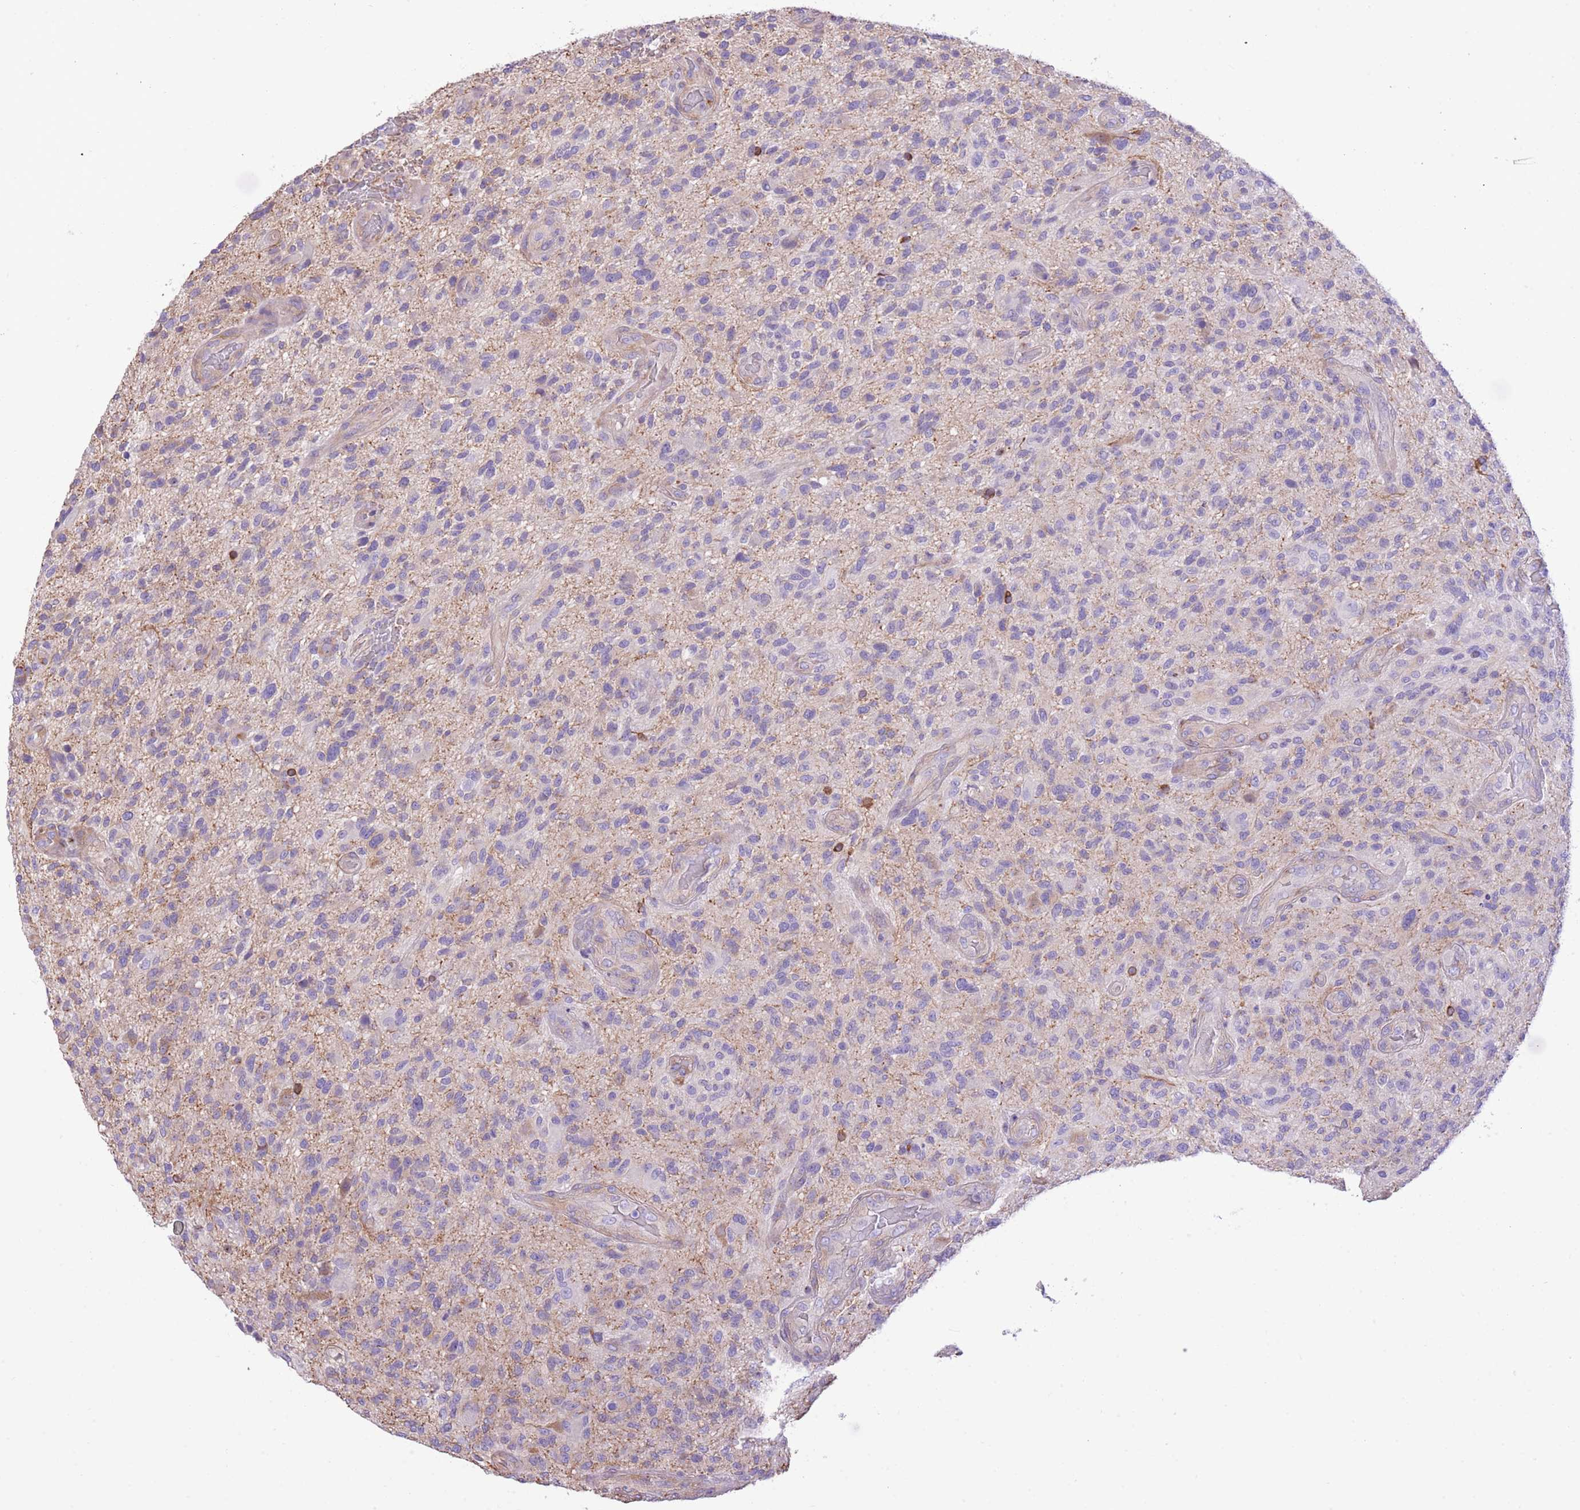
{"staining": {"intensity": "negative", "quantity": "none", "location": "none"}, "tissue": "glioma", "cell_type": "Tumor cells", "image_type": "cancer", "snomed": [{"axis": "morphology", "description": "Glioma, malignant, High grade"}, {"axis": "topography", "description": "Brain"}], "caption": "Immunohistochemistry (IHC) photomicrograph of human glioma stained for a protein (brown), which demonstrates no staining in tumor cells.", "gene": "RHOU", "patient": {"sex": "male", "age": 47}}